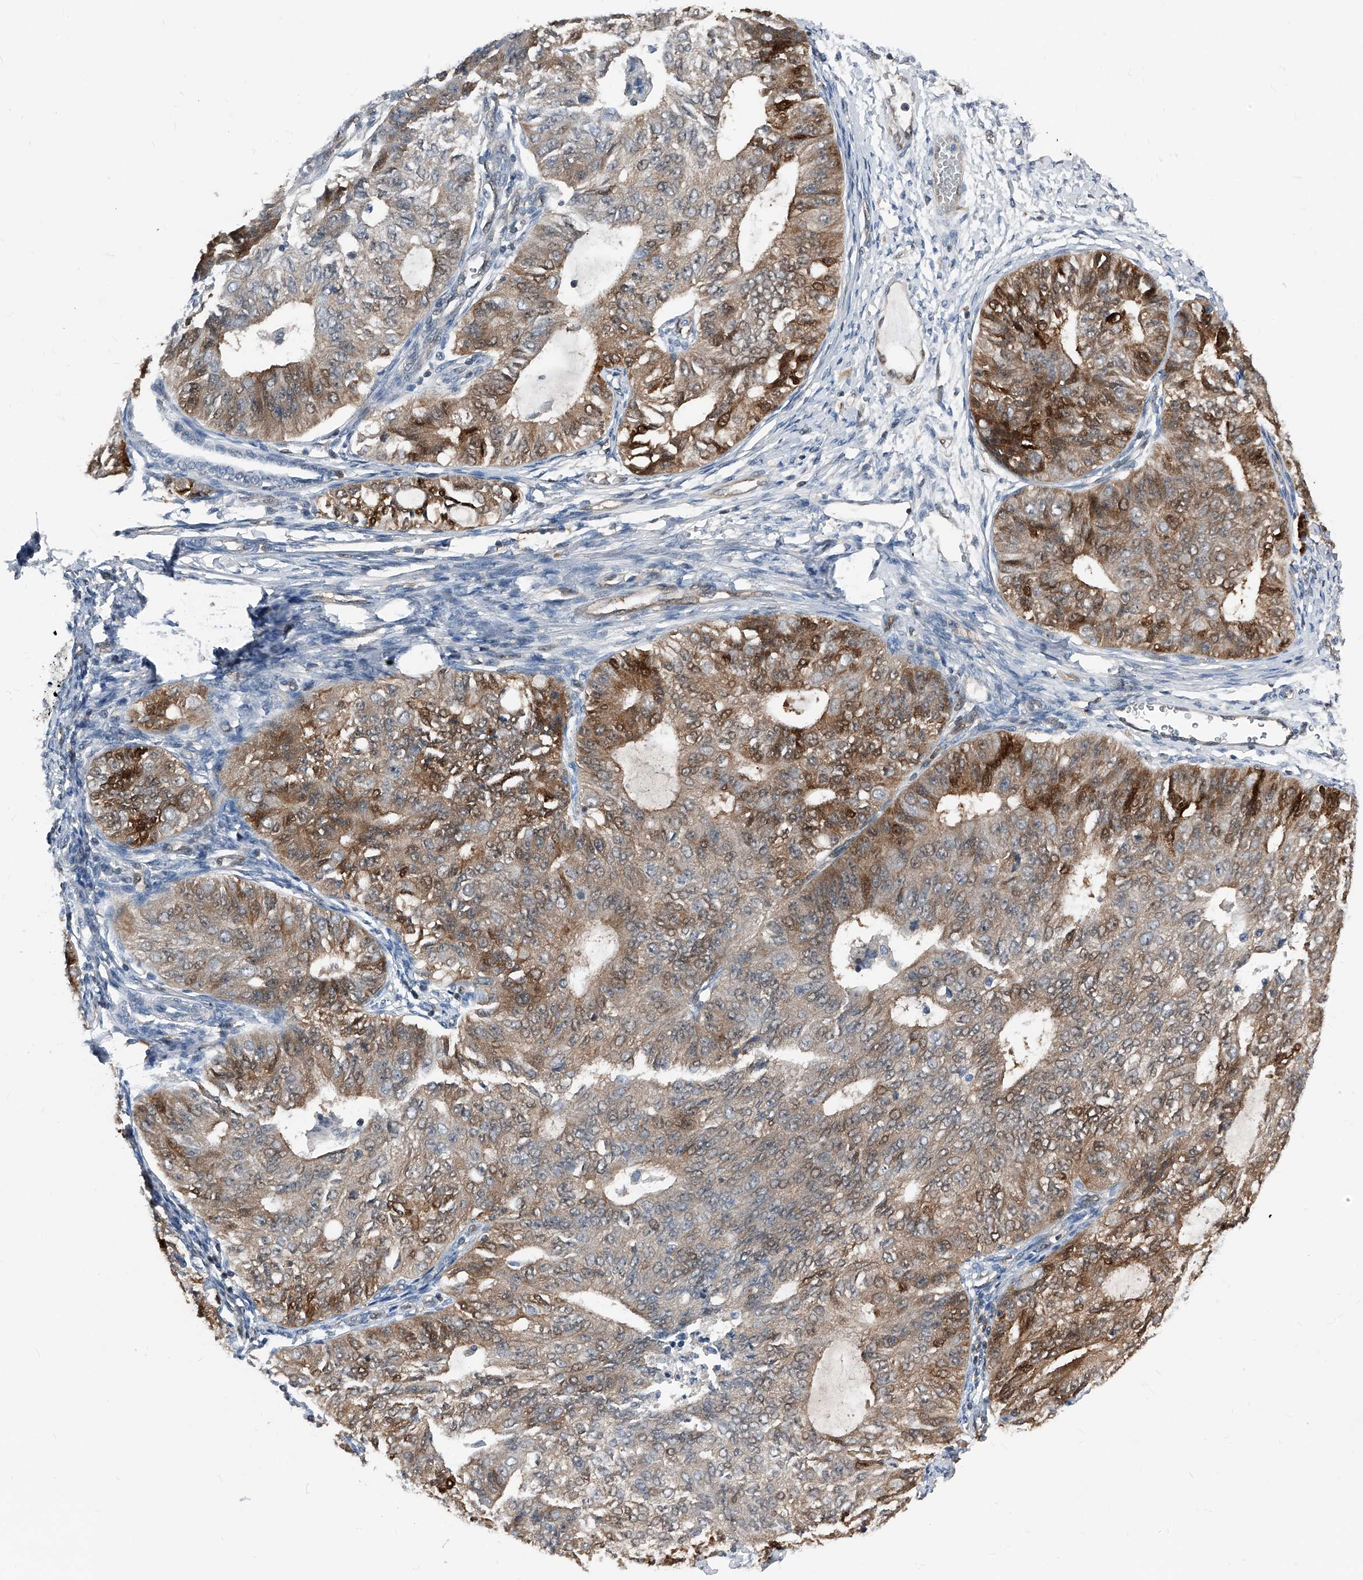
{"staining": {"intensity": "moderate", "quantity": "25%-75%", "location": "cytoplasmic/membranous"}, "tissue": "endometrial cancer", "cell_type": "Tumor cells", "image_type": "cancer", "snomed": [{"axis": "morphology", "description": "Adenocarcinoma, NOS"}, {"axis": "topography", "description": "Endometrium"}], "caption": "Approximately 25%-75% of tumor cells in endometrial adenocarcinoma exhibit moderate cytoplasmic/membranous protein positivity as visualized by brown immunohistochemical staining.", "gene": "MAP2K6", "patient": {"sex": "female", "age": 32}}